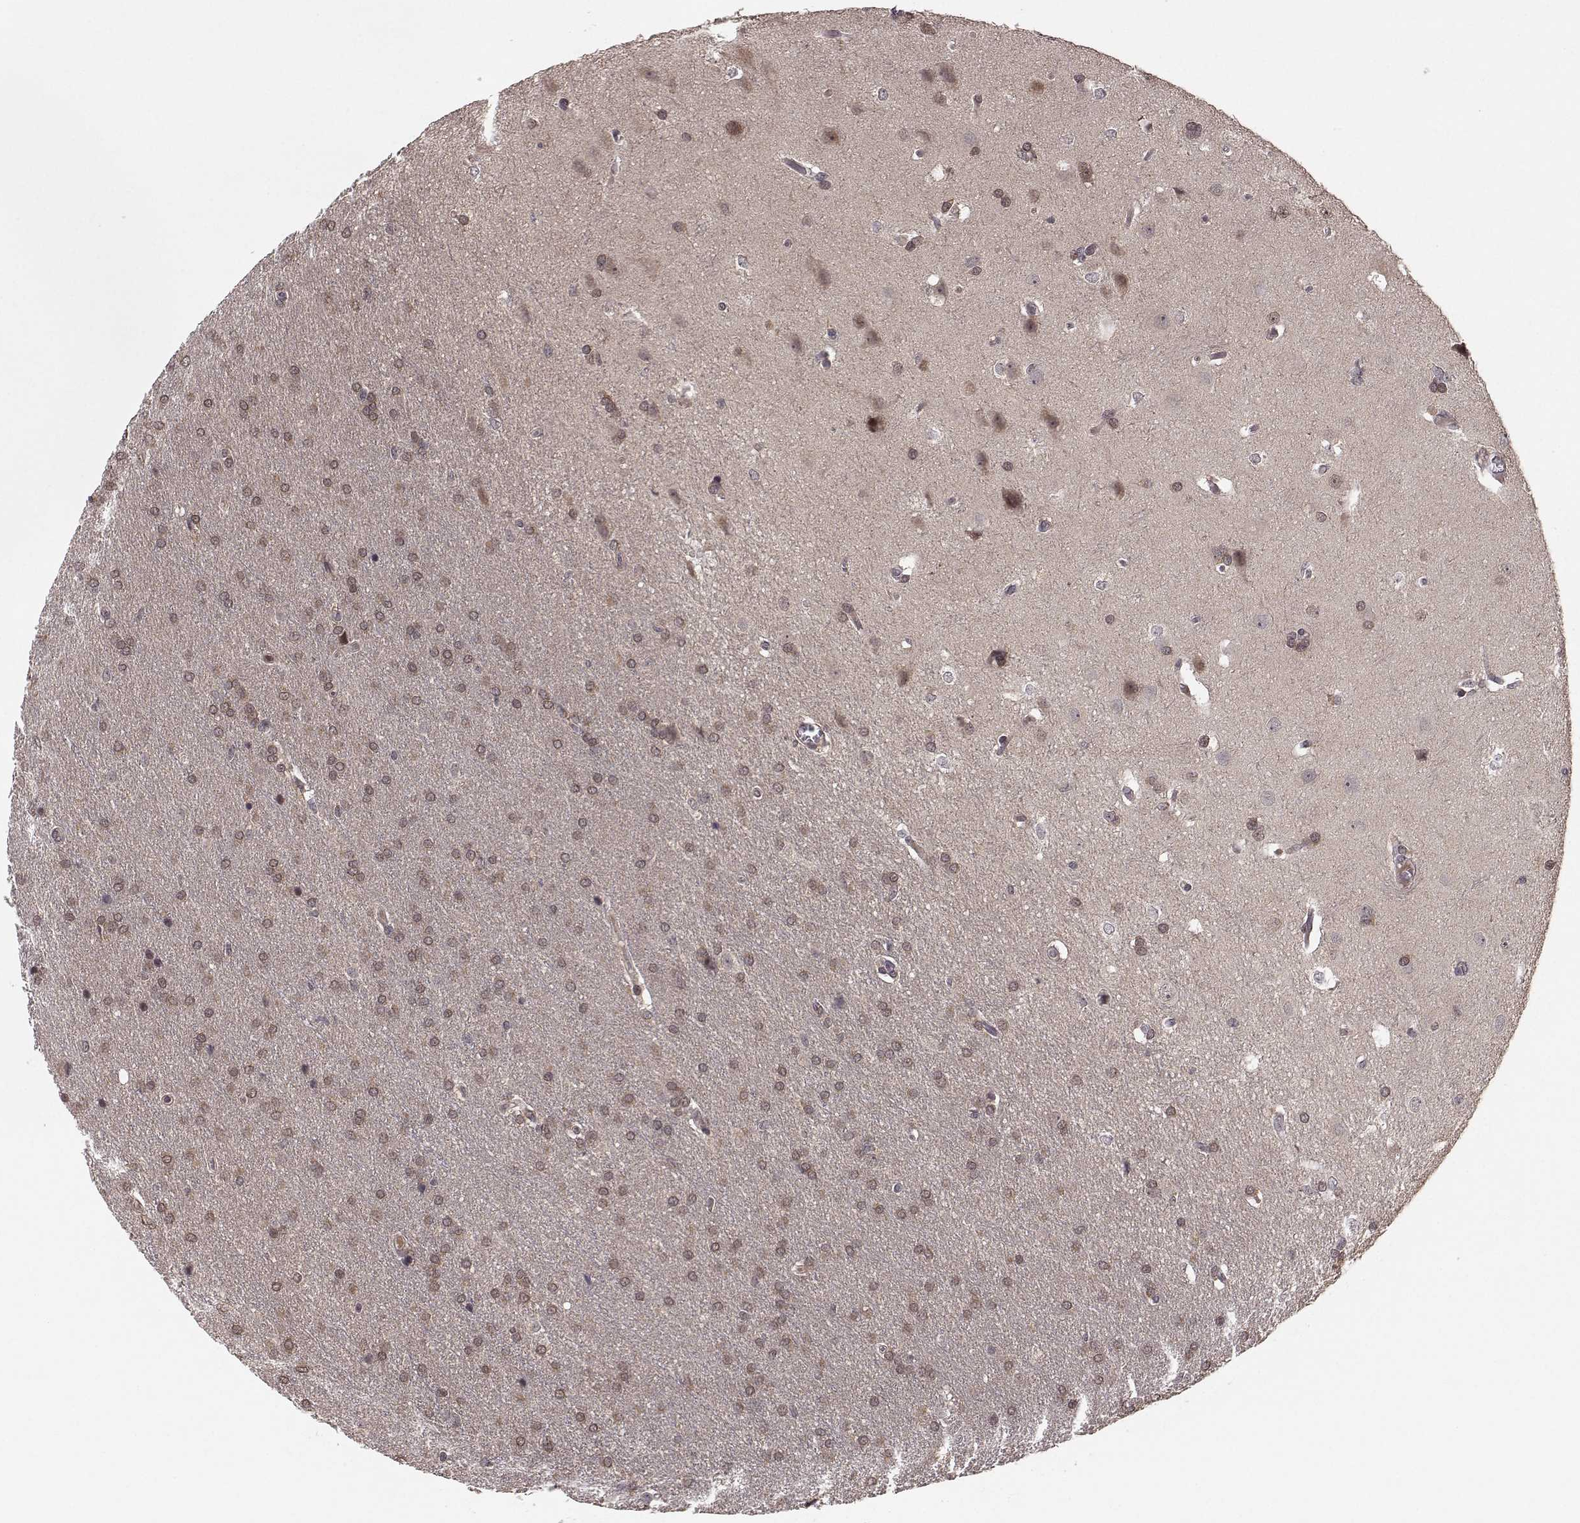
{"staining": {"intensity": "moderate", "quantity": "25%-75%", "location": "cytoplasmic/membranous"}, "tissue": "glioma", "cell_type": "Tumor cells", "image_type": "cancer", "snomed": [{"axis": "morphology", "description": "Glioma, malignant, Low grade"}, {"axis": "topography", "description": "Brain"}], "caption": "Glioma stained with a protein marker shows moderate staining in tumor cells.", "gene": "PLEKHG3", "patient": {"sex": "female", "age": 32}}